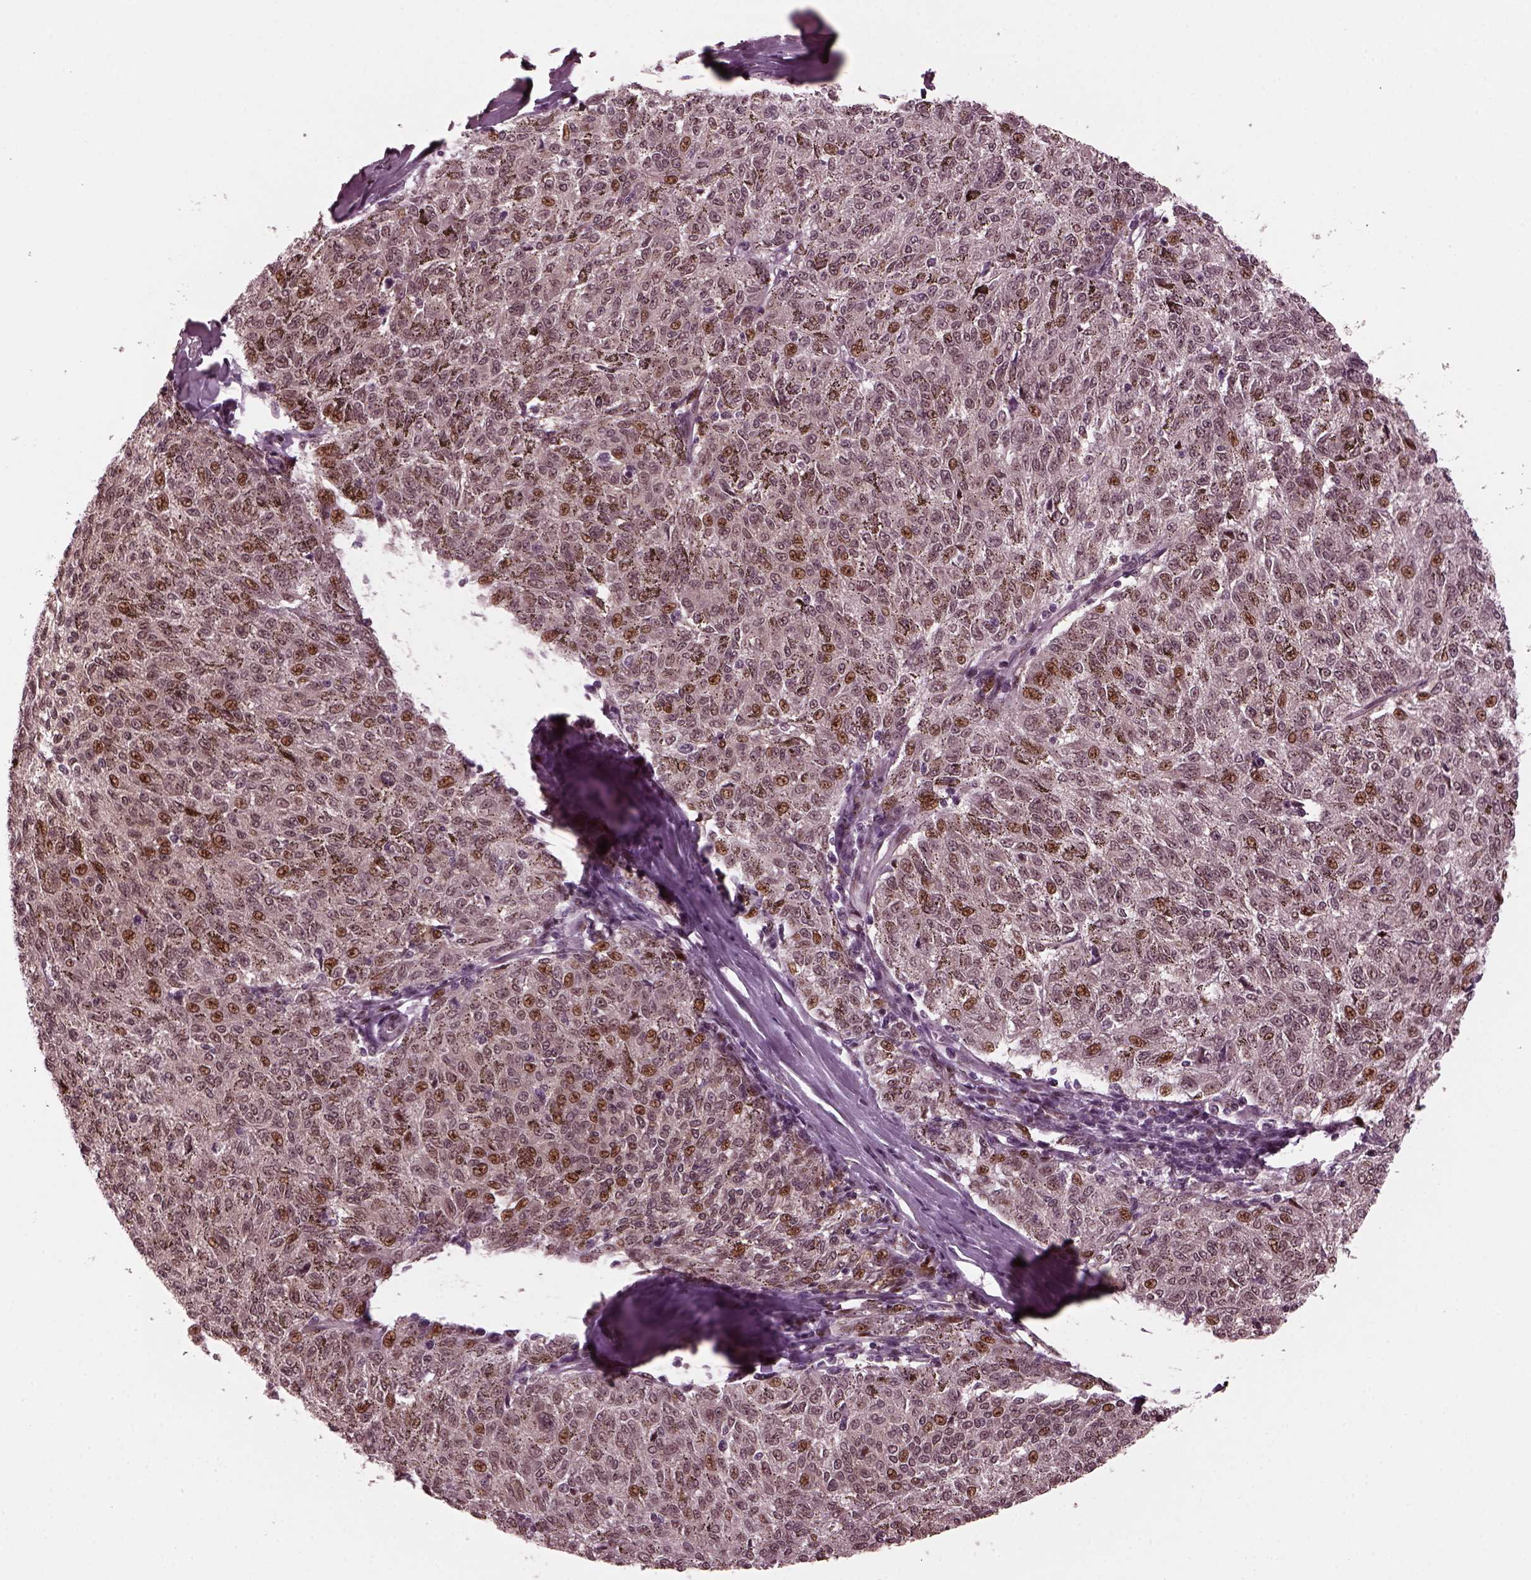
{"staining": {"intensity": "moderate", "quantity": "<25%", "location": "nuclear"}, "tissue": "melanoma", "cell_type": "Tumor cells", "image_type": "cancer", "snomed": [{"axis": "morphology", "description": "Malignant melanoma, NOS"}, {"axis": "topography", "description": "Skin"}], "caption": "DAB immunohistochemical staining of melanoma displays moderate nuclear protein expression in about <25% of tumor cells. (DAB (3,3'-diaminobenzidine) IHC with brightfield microscopy, high magnification).", "gene": "TRIB3", "patient": {"sex": "female", "age": 72}}